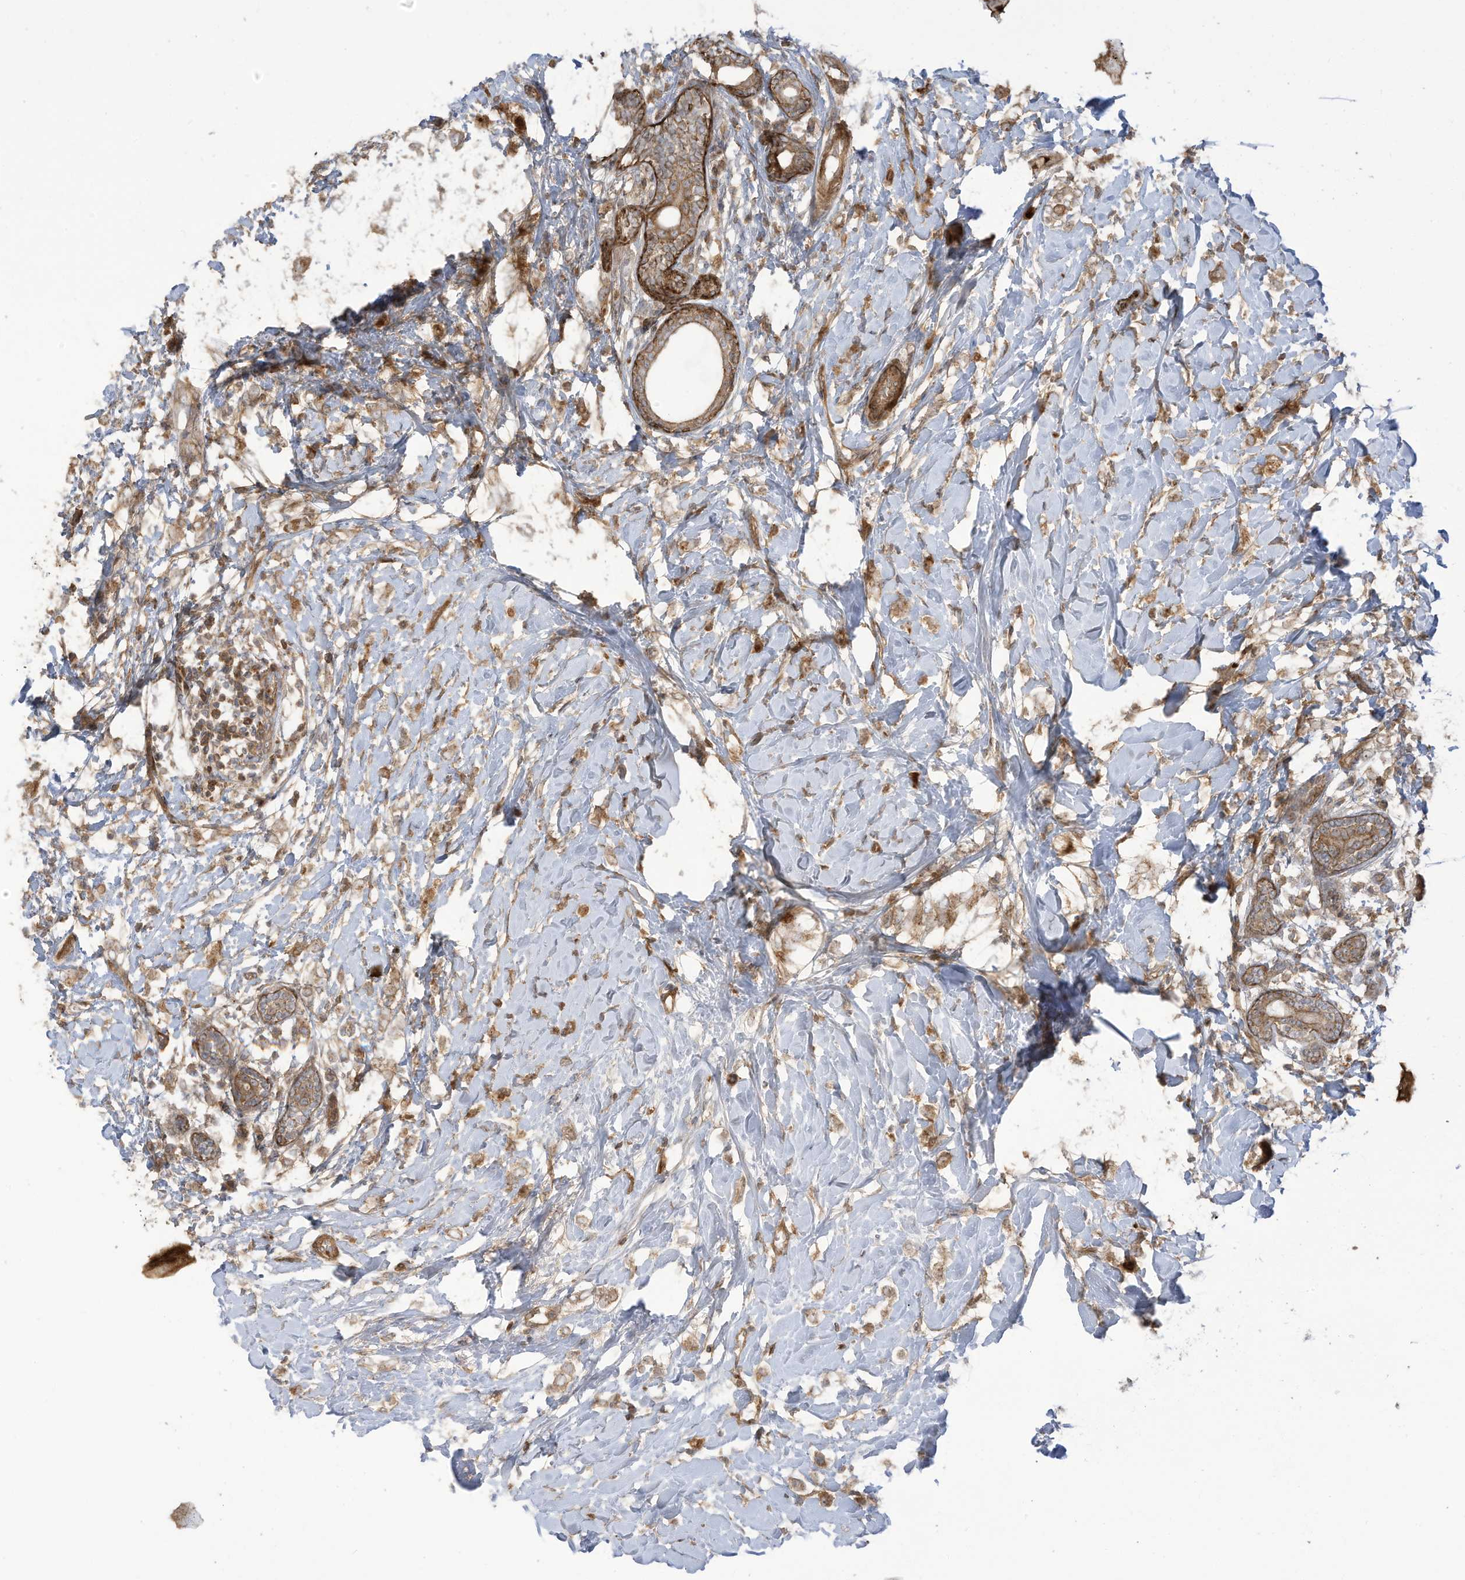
{"staining": {"intensity": "moderate", "quantity": ">75%", "location": "cytoplasmic/membranous"}, "tissue": "breast cancer", "cell_type": "Tumor cells", "image_type": "cancer", "snomed": [{"axis": "morphology", "description": "Normal tissue, NOS"}, {"axis": "morphology", "description": "Lobular carcinoma"}, {"axis": "topography", "description": "Breast"}], "caption": "Breast cancer stained for a protein shows moderate cytoplasmic/membranous positivity in tumor cells. Immunohistochemistry (ihc) stains the protein in brown and the nuclei are stained blue.", "gene": "ENTR1", "patient": {"sex": "female", "age": 47}}